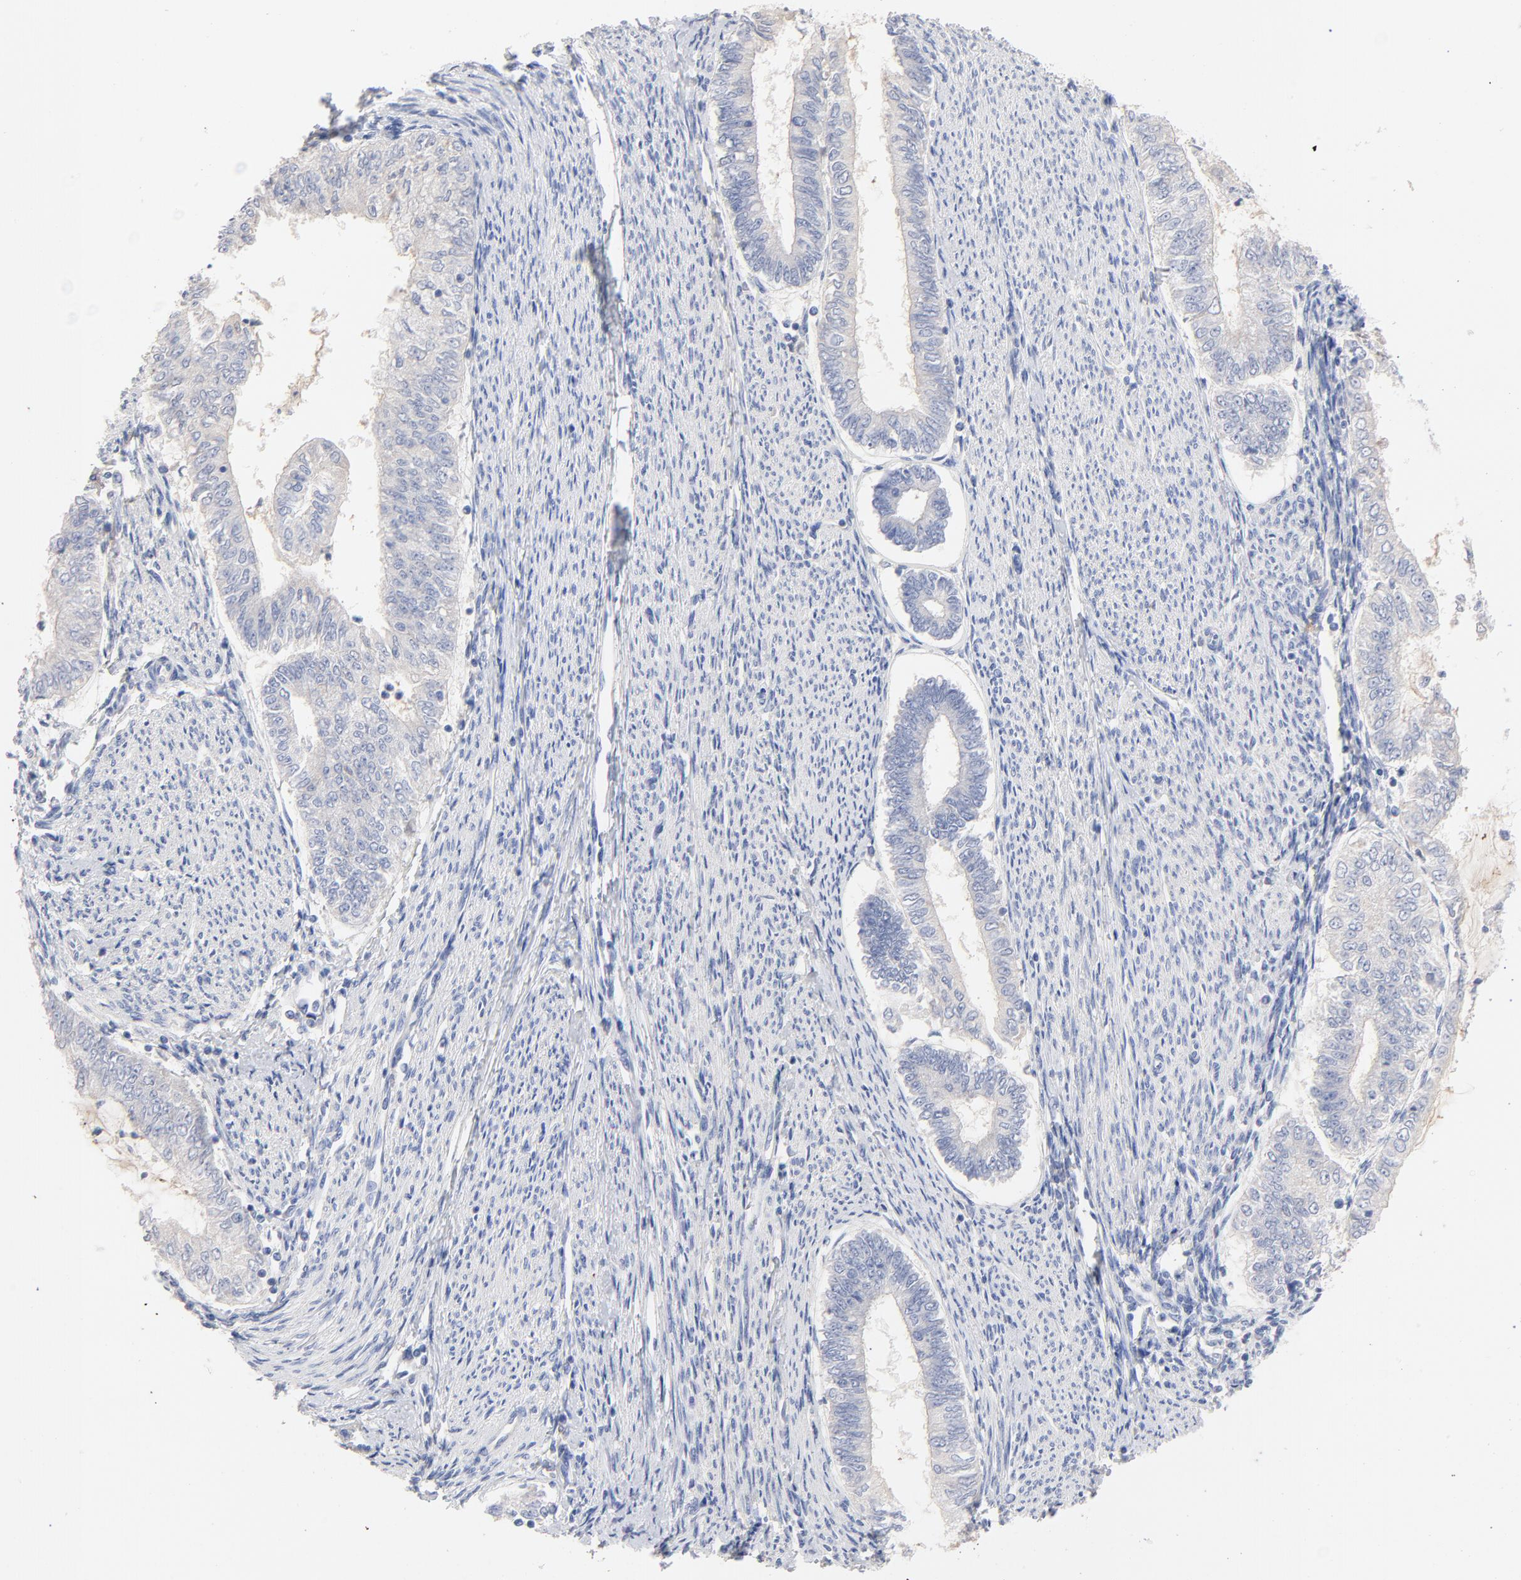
{"staining": {"intensity": "negative", "quantity": "none", "location": "none"}, "tissue": "endometrial cancer", "cell_type": "Tumor cells", "image_type": "cancer", "snomed": [{"axis": "morphology", "description": "Adenocarcinoma, NOS"}, {"axis": "topography", "description": "Endometrium"}], "caption": "DAB immunohistochemical staining of endometrial adenocarcinoma reveals no significant expression in tumor cells. The staining is performed using DAB brown chromogen with nuclei counter-stained in using hematoxylin.", "gene": "CPS1", "patient": {"sex": "female", "age": 66}}